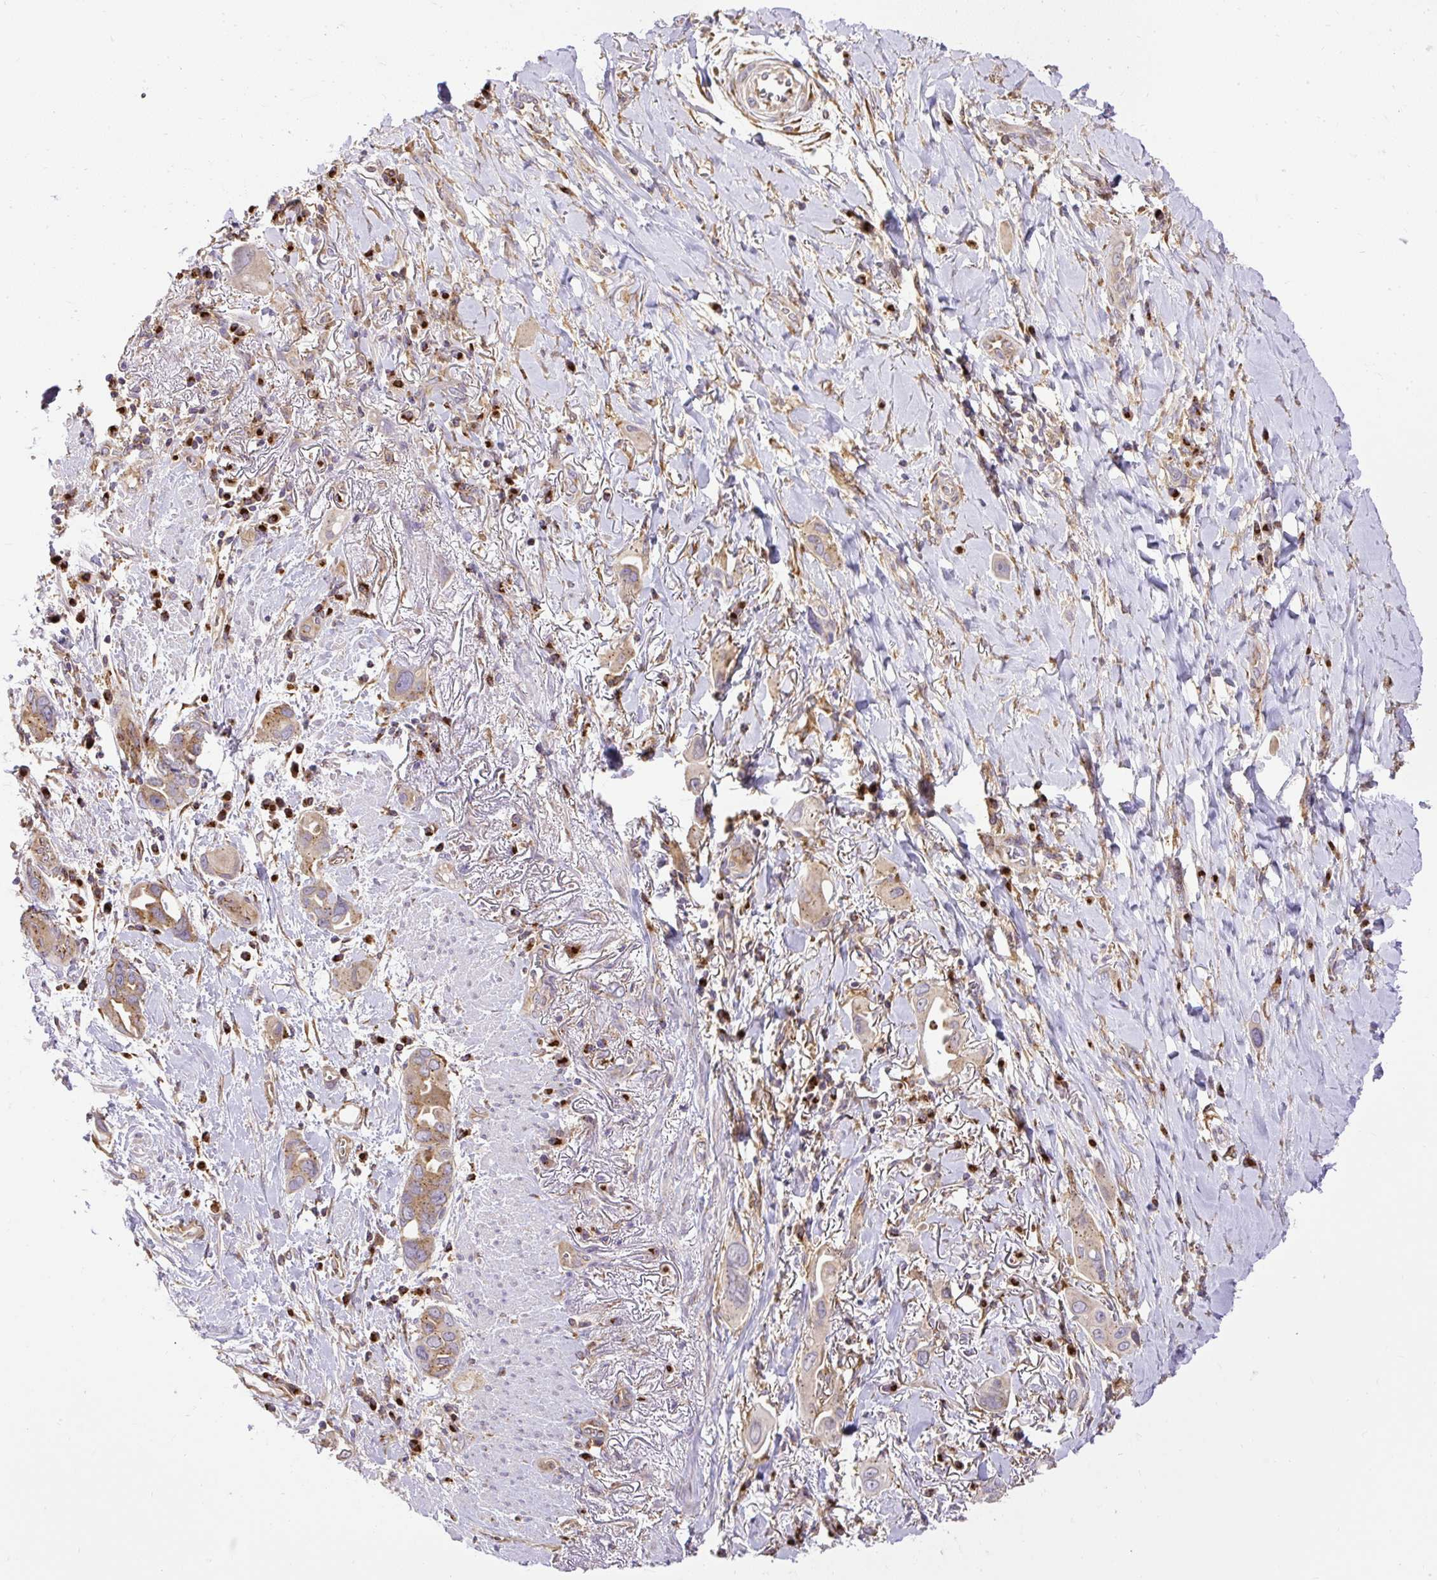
{"staining": {"intensity": "moderate", "quantity": ">75%", "location": "cytoplasmic/membranous"}, "tissue": "lung cancer", "cell_type": "Tumor cells", "image_type": "cancer", "snomed": [{"axis": "morphology", "description": "Adenocarcinoma, NOS"}, {"axis": "topography", "description": "Lung"}], "caption": "Moderate cytoplasmic/membranous expression is seen in approximately >75% of tumor cells in lung cancer (adenocarcinoma).", "gene": "SMC4", "patient": {"sex": "male", "age": 76}}